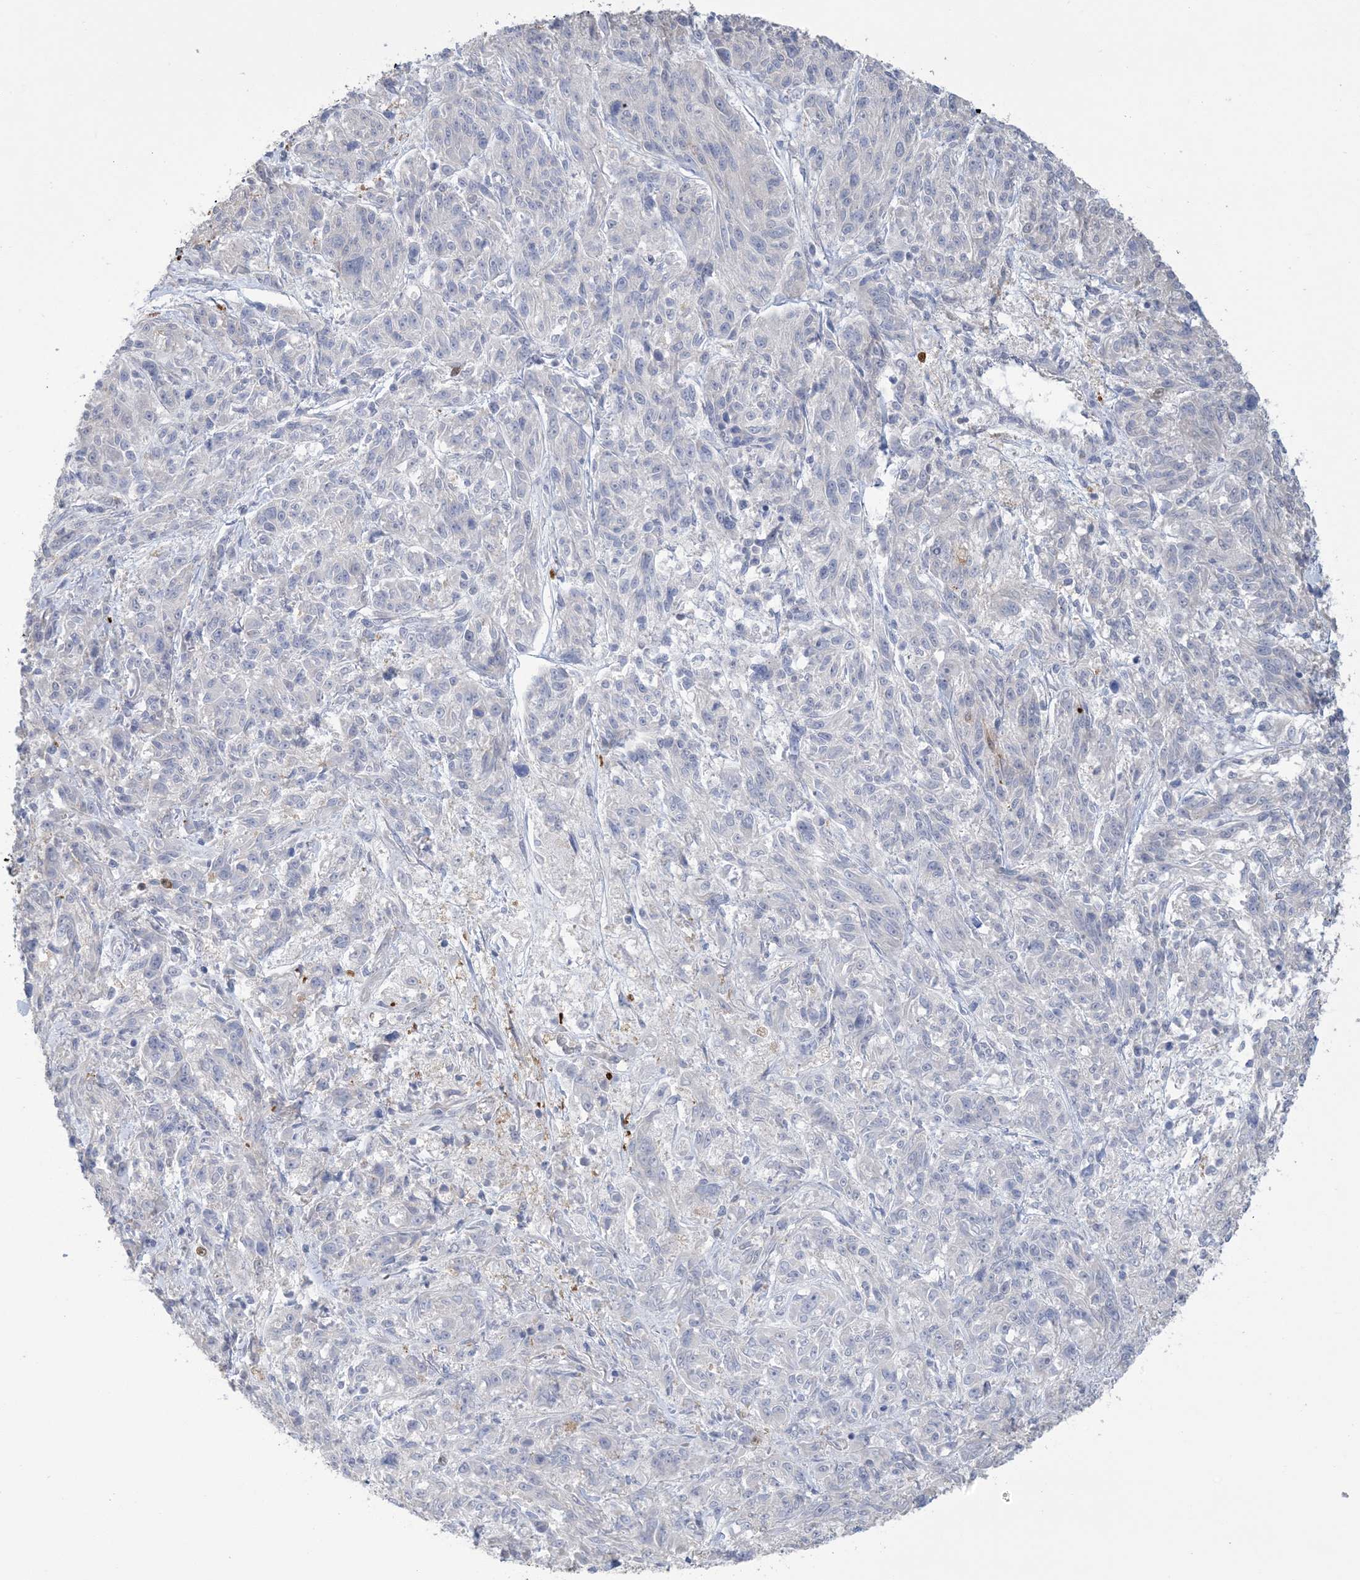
{"staining": {"intensity": "negative", "quantity": "none", "location": "none"}, "tissue": "melanoma", "cell_type": "Tumor cells", "image_type": "cancer", "snomed": [{"axis": "morphology", "description": "Malignant melanoma, NOS"}, {"axis": "topography", "description": "Skin"}], "caption": "Immunohistochemical staining of human melanoma reveals no significant staining in tumor cells.", "gene": "HMGCS1", "patient": {"sex": "male", "age": 53}}